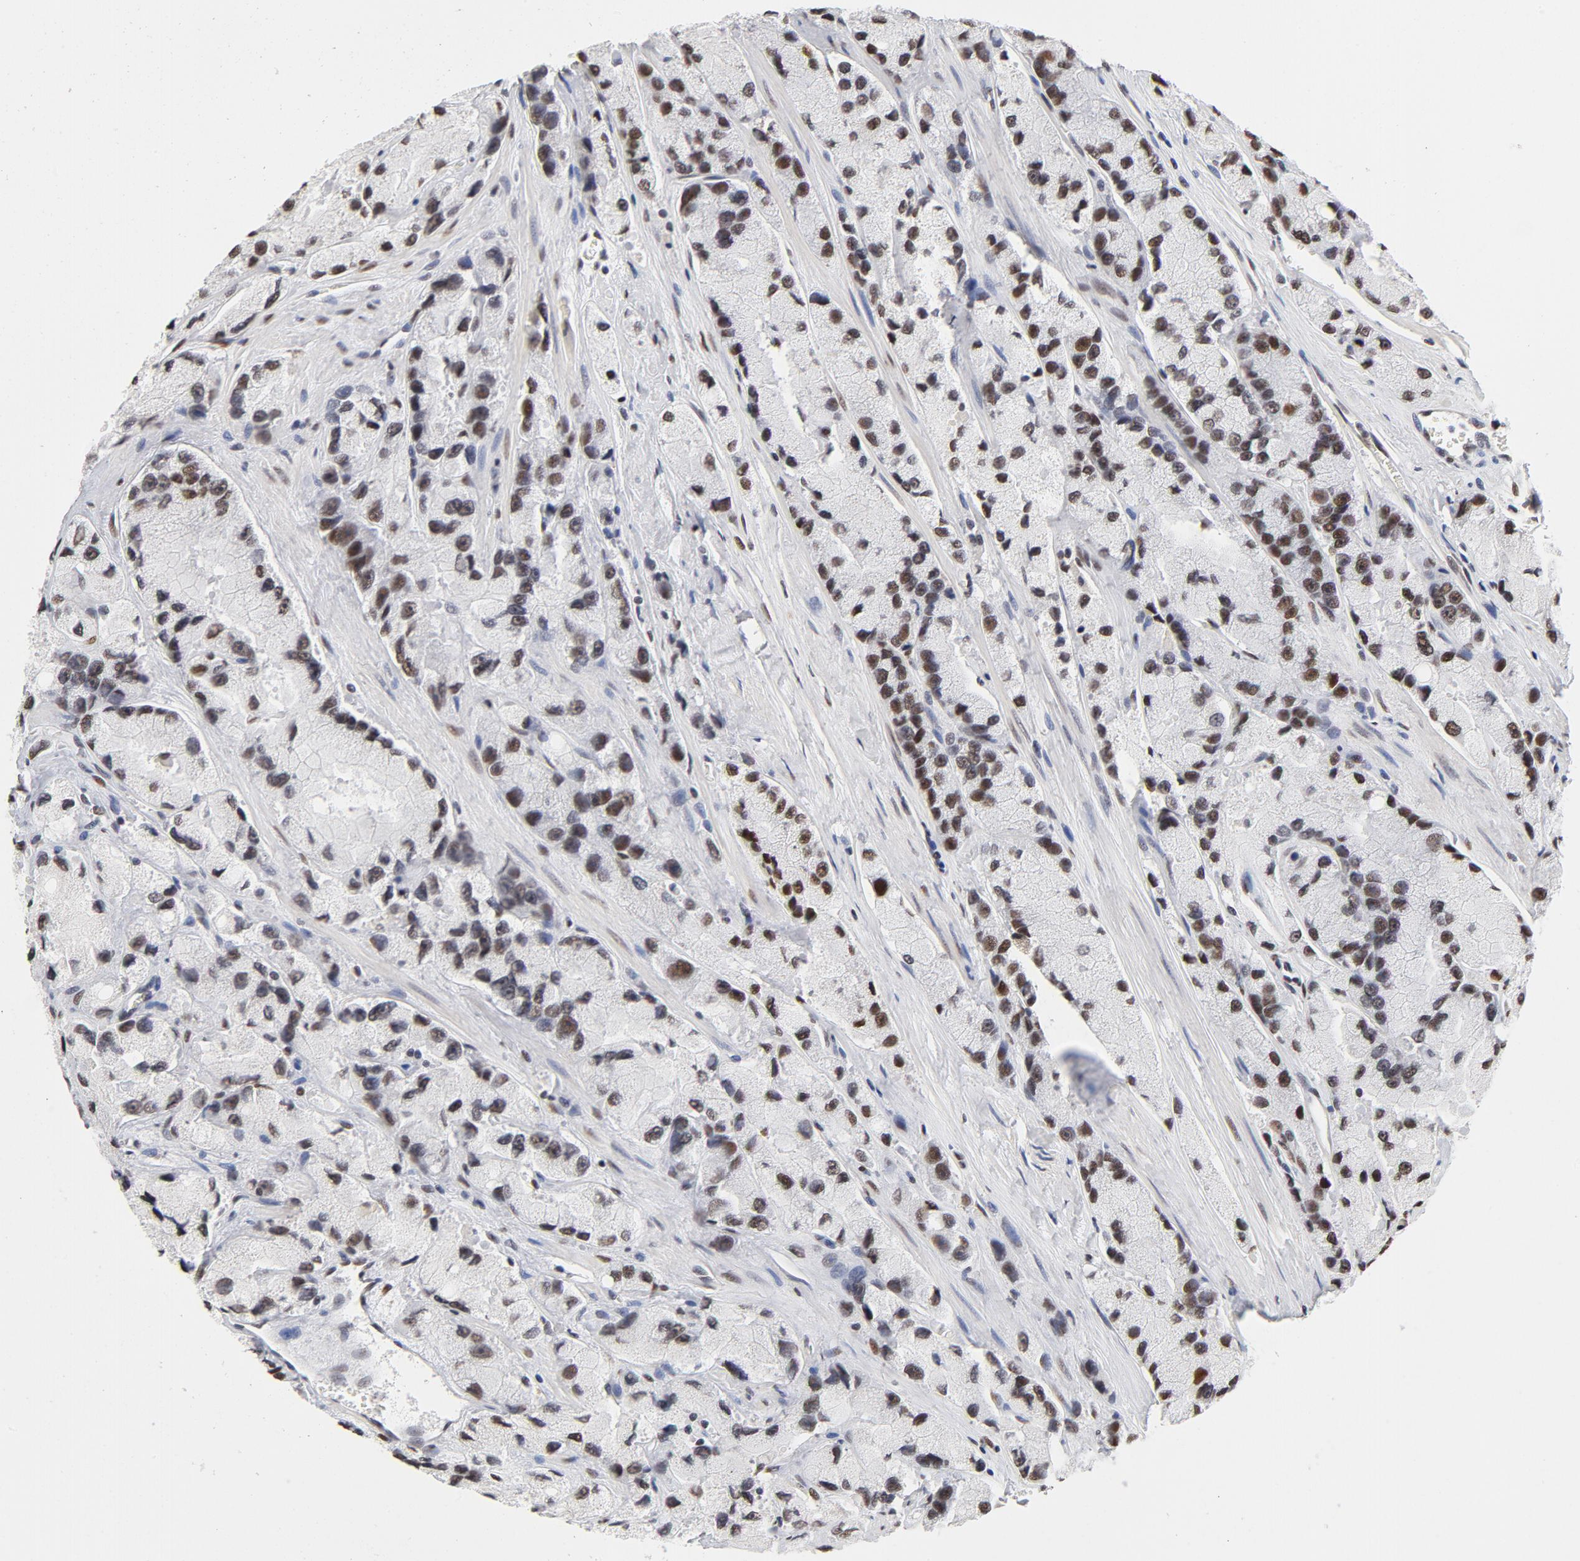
{"staining": {"intensity": "strong", "quantity": ">75%", "location": "nuclear"}, "tissue": "prostate cancer", "cell_type": "Tumor cells", "image_type": "cancer", "snomed": [{"axis": "morphology", "description": "Adenocarcinoma, High grade"}, {"axis": "topography", "description": "Prostate"}], "caption": "Tumor cells show high levels of strong nuclear positivity in approximately >75% of cells in human high-grade adenocarcinoma (prostate).", "gene": "TP53BP1", "patient": {"sex": "male", "age": 58}}